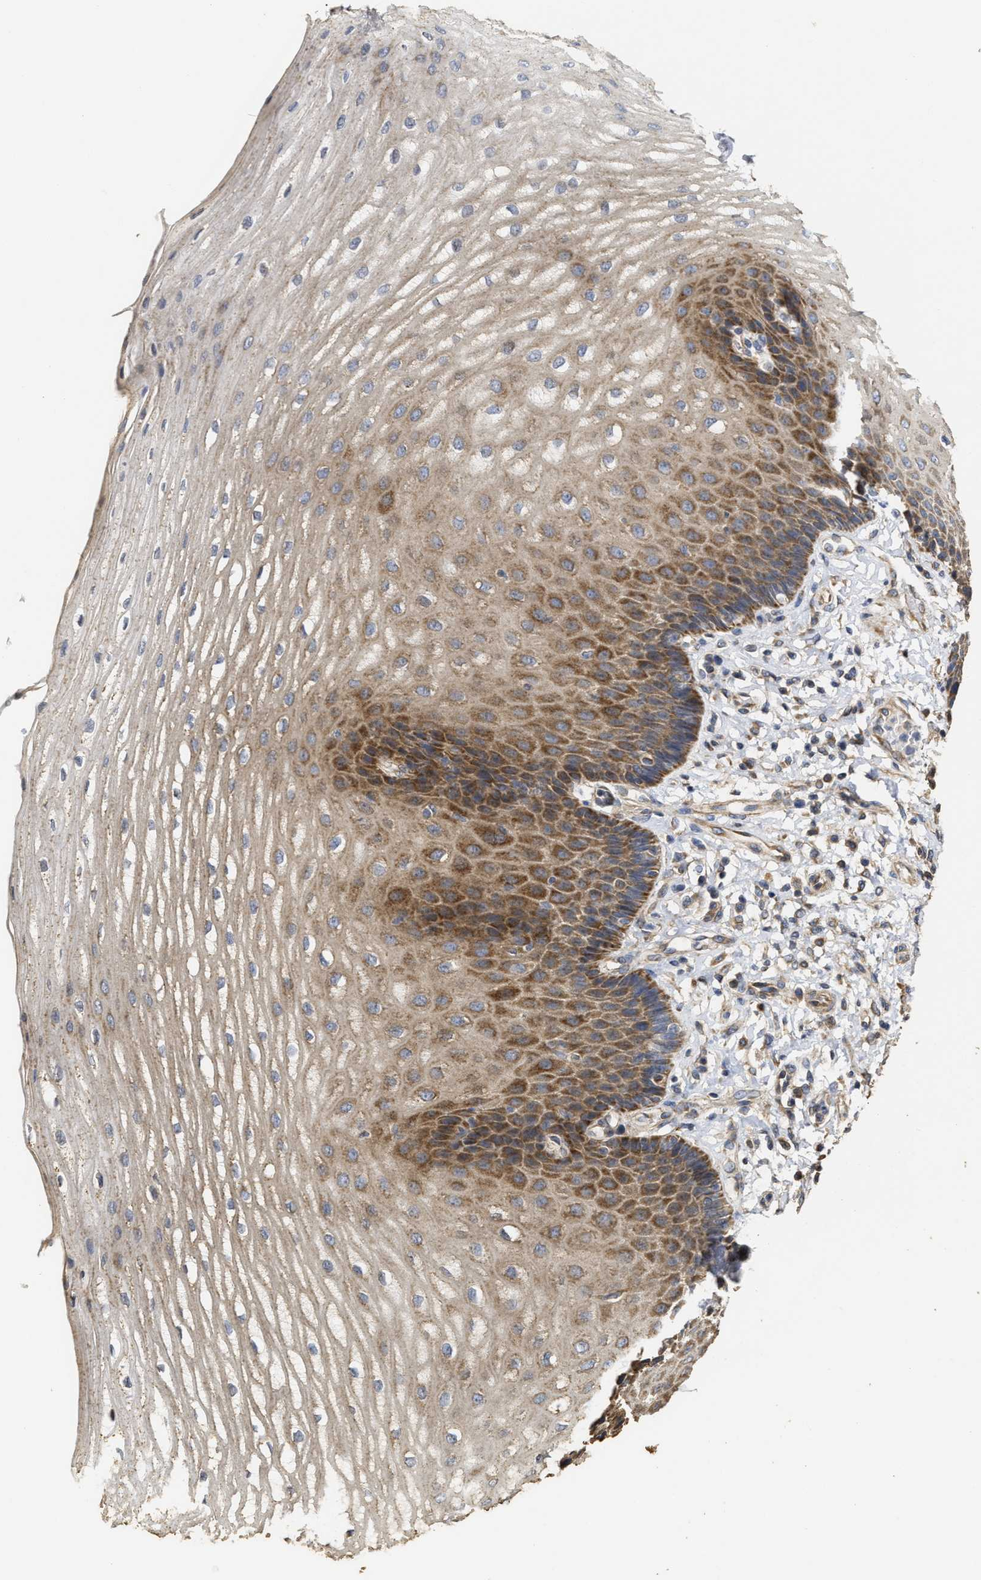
{"staining": {"intensity": "moderate", "quantity": ">75%", "location": "cytoplasmic/membranous"}, "tissue": "esophagus", "cell_type": "Squamous epithelial cells", "image_type": "normal", "snomed": [{"axis": "morphology", "description": "Normal tissue, NOS"}, {"axis": "topography", "description": "Esophagus"}], "caption": "An image of esophagus stained for a protein shows moderate cytoplasmic/membranous brown staining in squamous epithelial cells.", "gene": "NAV1", "patient": {"sex": "male", "age": 54}}